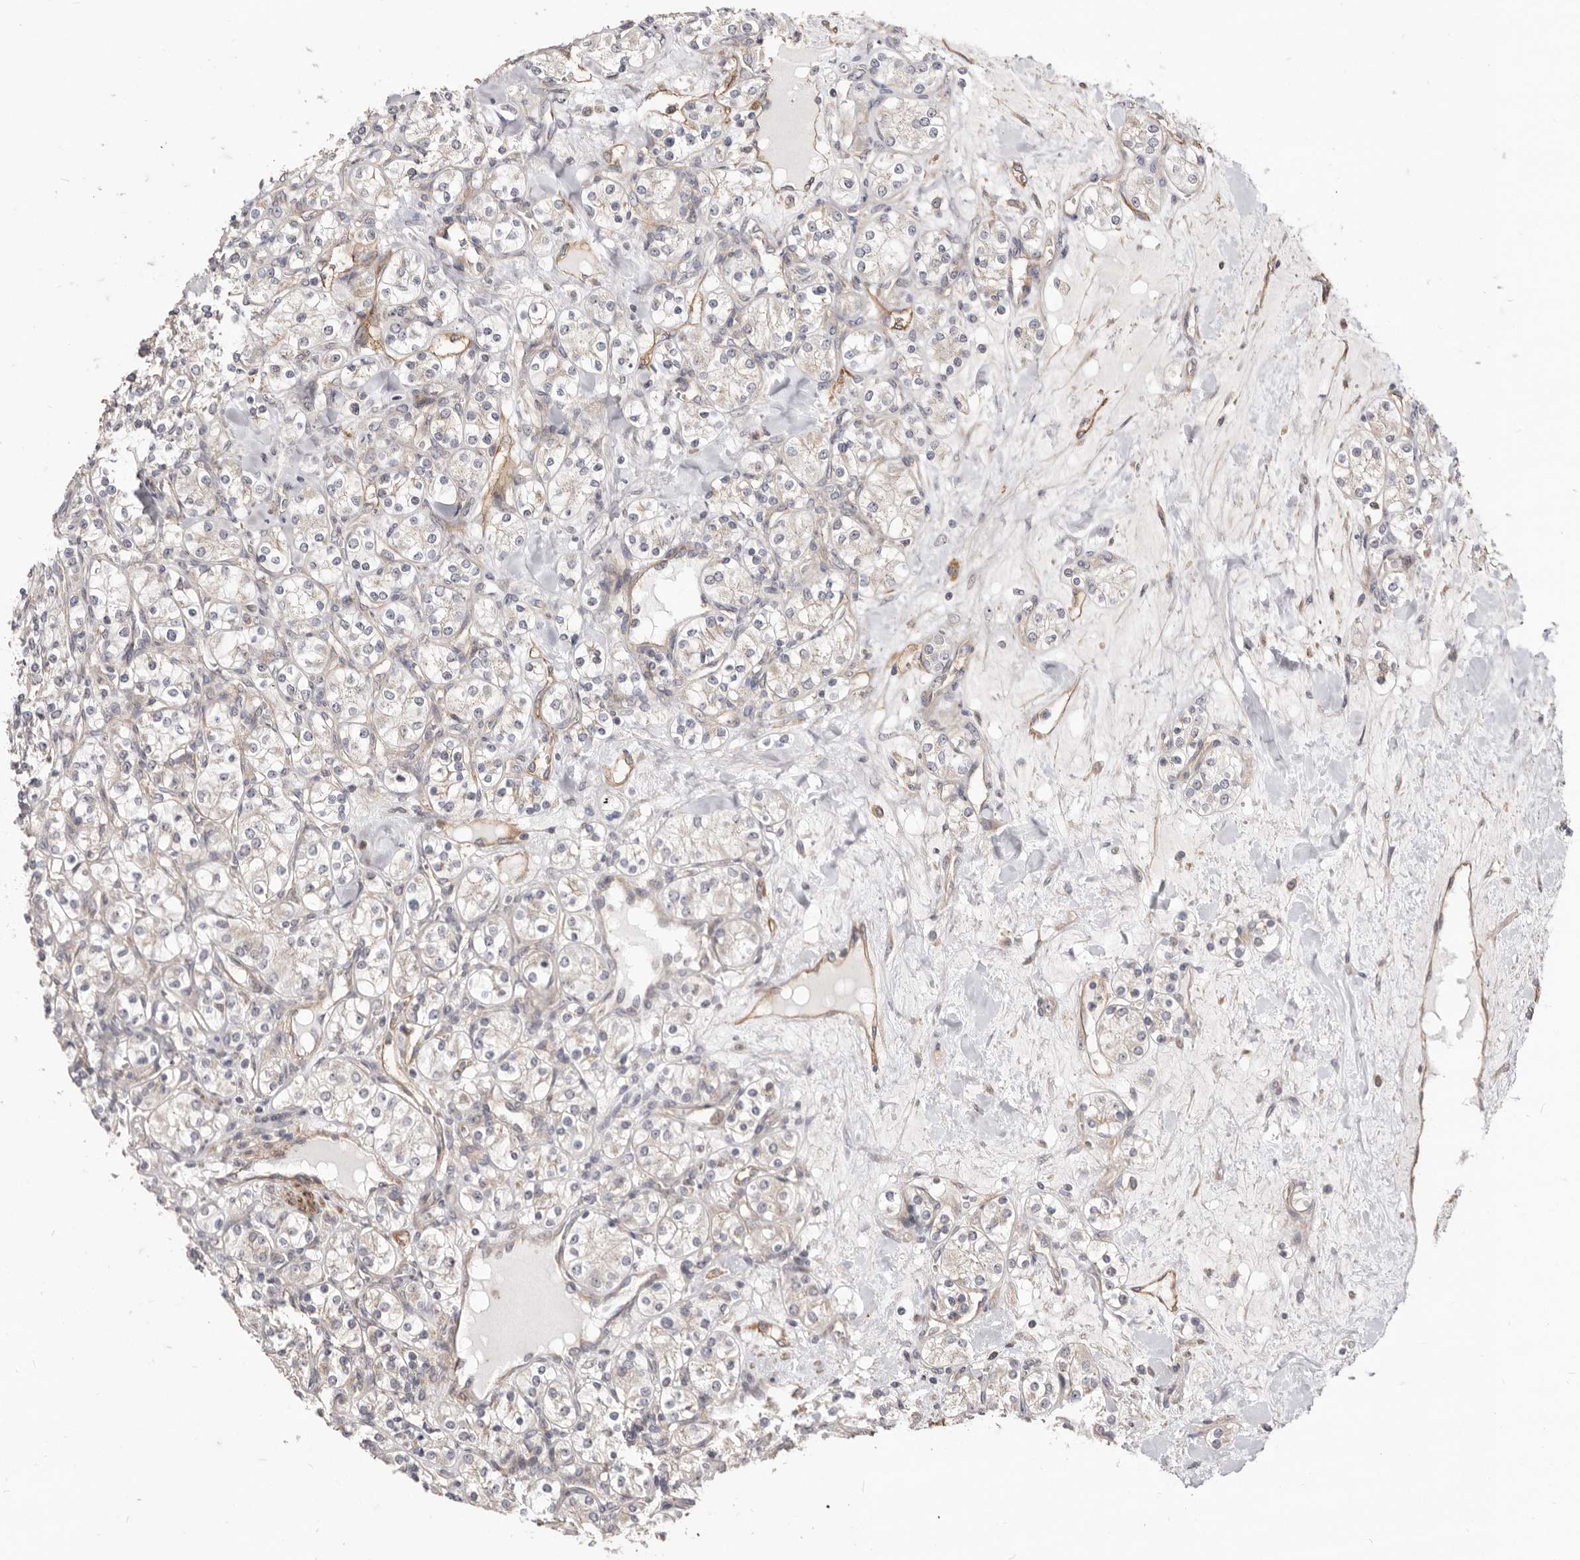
{"staining": {"intensity": "weak", "quantity": "<25%", "location": "cytoplasmic/membranous"}, "tissue": "renal cancer", "cell_type": "Tumor cells", "image_type": "cancer", "snomed": [{"axis": "morphology", "description": "Adenocarcinoma, NOS"}, {"axis": "topography", "description": "Kidney"}], "caption": "IHC histopathology image of human adenocarcinoma (renal) stained for a protein (brown), which reveals no positivity in tumor cells.", "gene": "GPATCH4", "patient": {"sex": "male", "age": 77}}